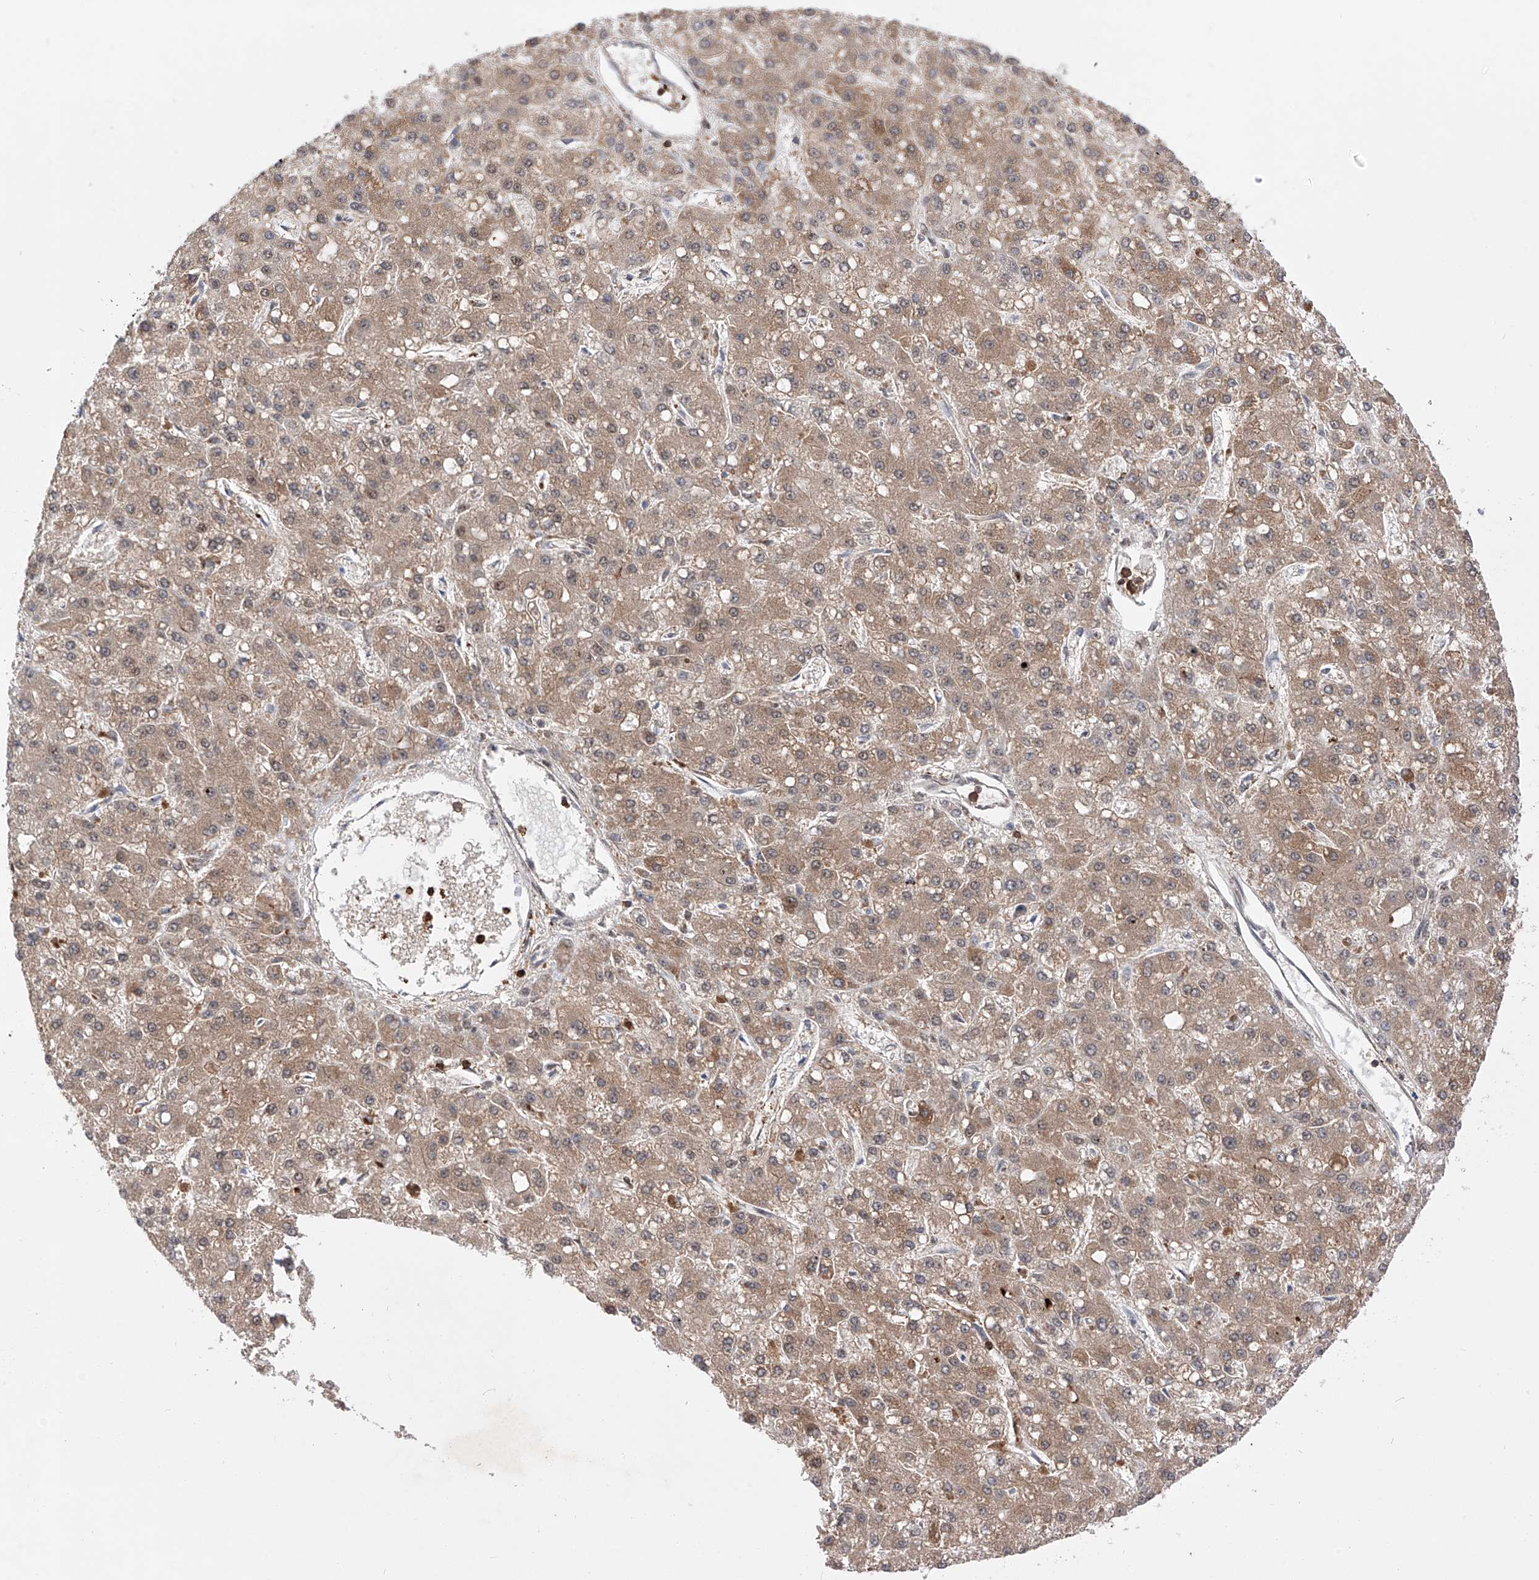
{"staining": {"intensity": "weak", "quantity": ">75%", "location": "cytoplasmic/membranous"}, "tissue": "liver cancer", "cell_type": "Tumor cells", "image_type": "cancer", "snomed": [{"axis": "morphology", "description": "Carcinoma, Hepatocellular, NOS"}, {"axis": "topography", "description": "Liver"}], "caption": "DAB immunohistochemical staining of human liver cancer (hepatocellular carcinoma) reveals weak cytoplasmic/membranous protein expression in approximately >75% of tumor cells.", "gene": "ZNF280D", "patient": {"sex": "male", "age": 67}}